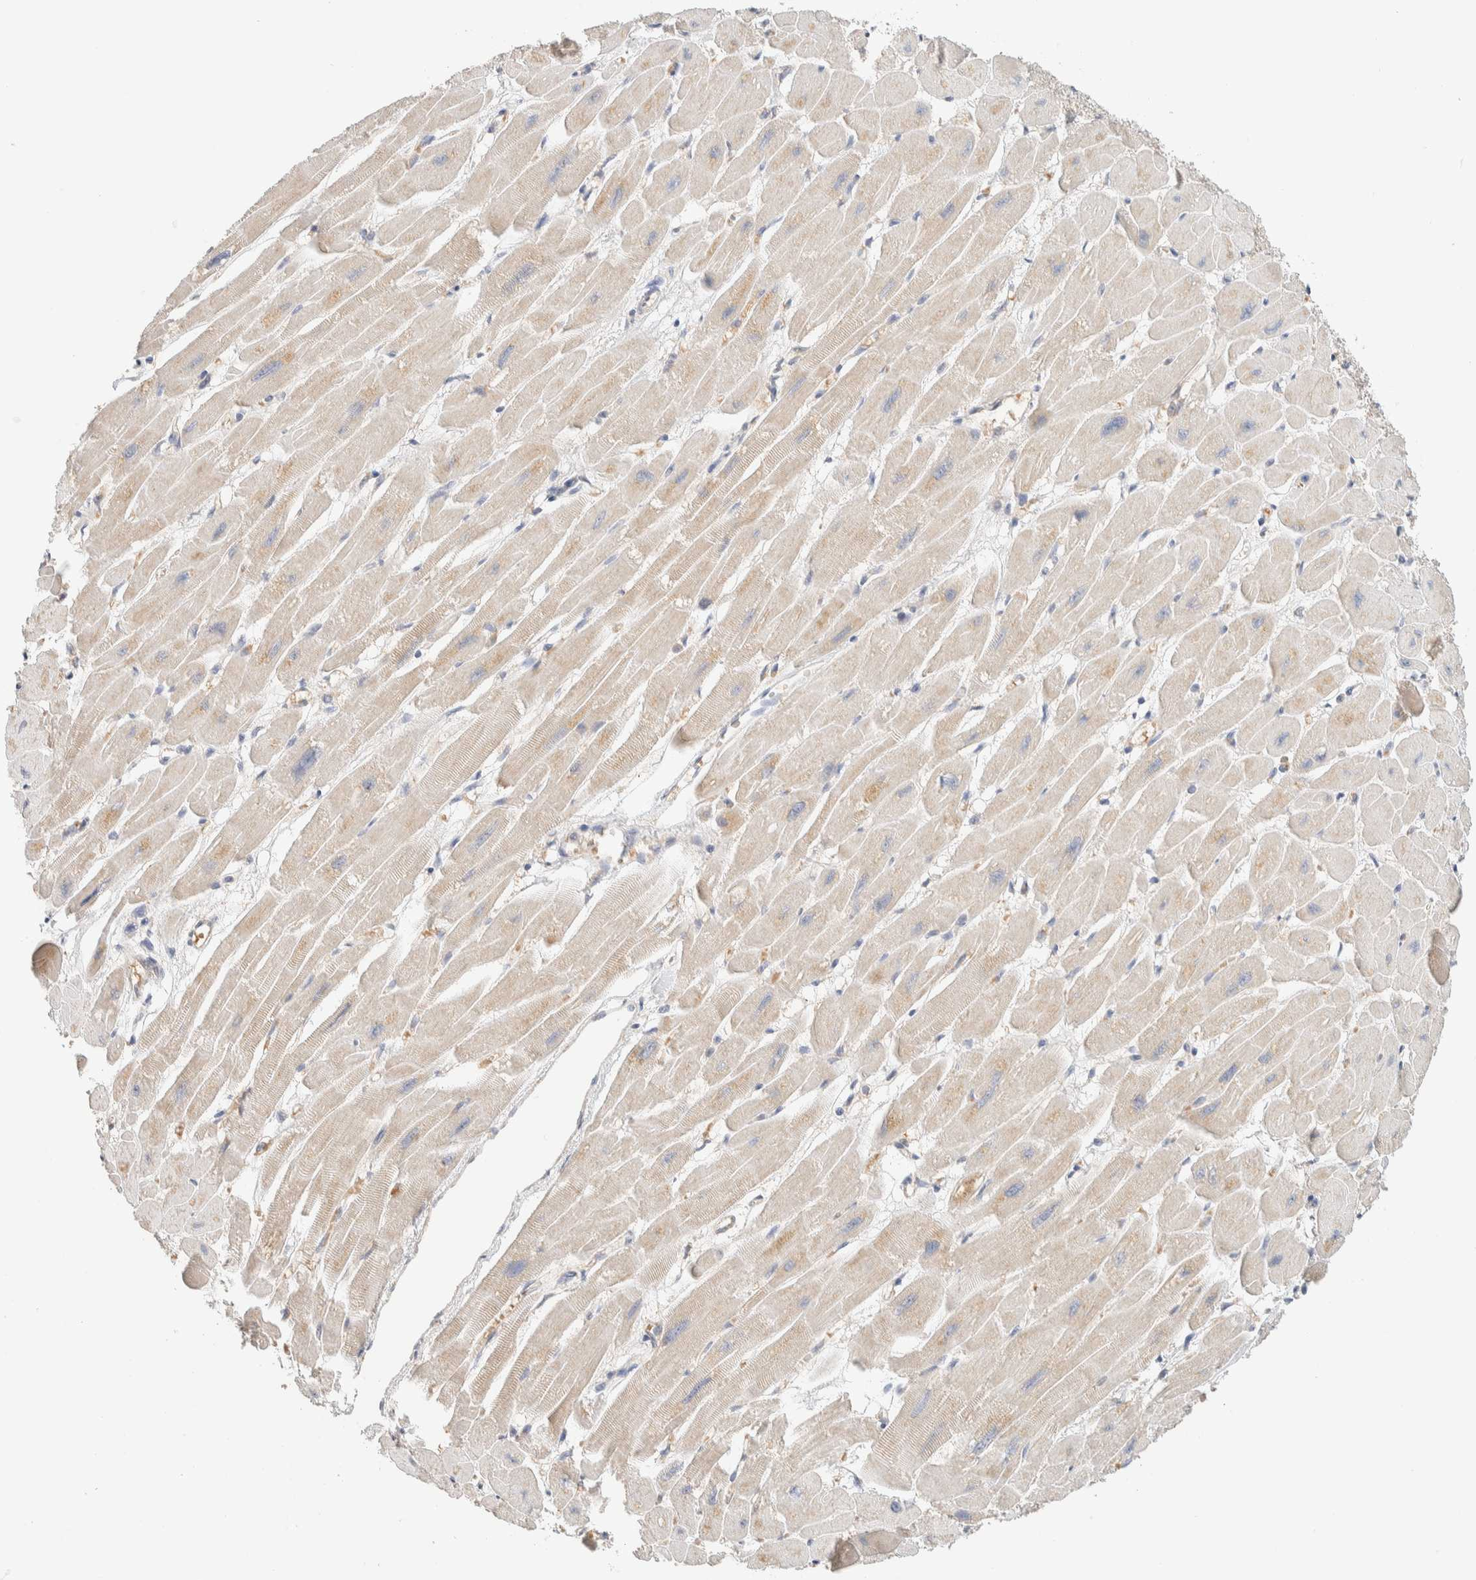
{"staining": {"intensity": "weak", "quantity": "25%-75%", "location": "cytoplasmic/membranous"}, "tissue": "heart muscle", "cell_type": "Cardiomyocytes", "image_type": "normal", "snomed": [{"axis": "morphology", "description": "Normal tissue, NOS"}, {"axis": "topography", "description": "Heart"}], "caption": "Immunohistochemical staining of benign heart muscle shows weak cytoplasmic/membranous protein staining in about 25%-75% of cardiomyocytes. Using DAB (3,3'-diaminobenzidine) (brown) and hematoxylin (blue) stains, captured at high magnification using brightfield microscopy.", "gene": "HDHD3", "patient": {"sex": "female", "age": 54}}